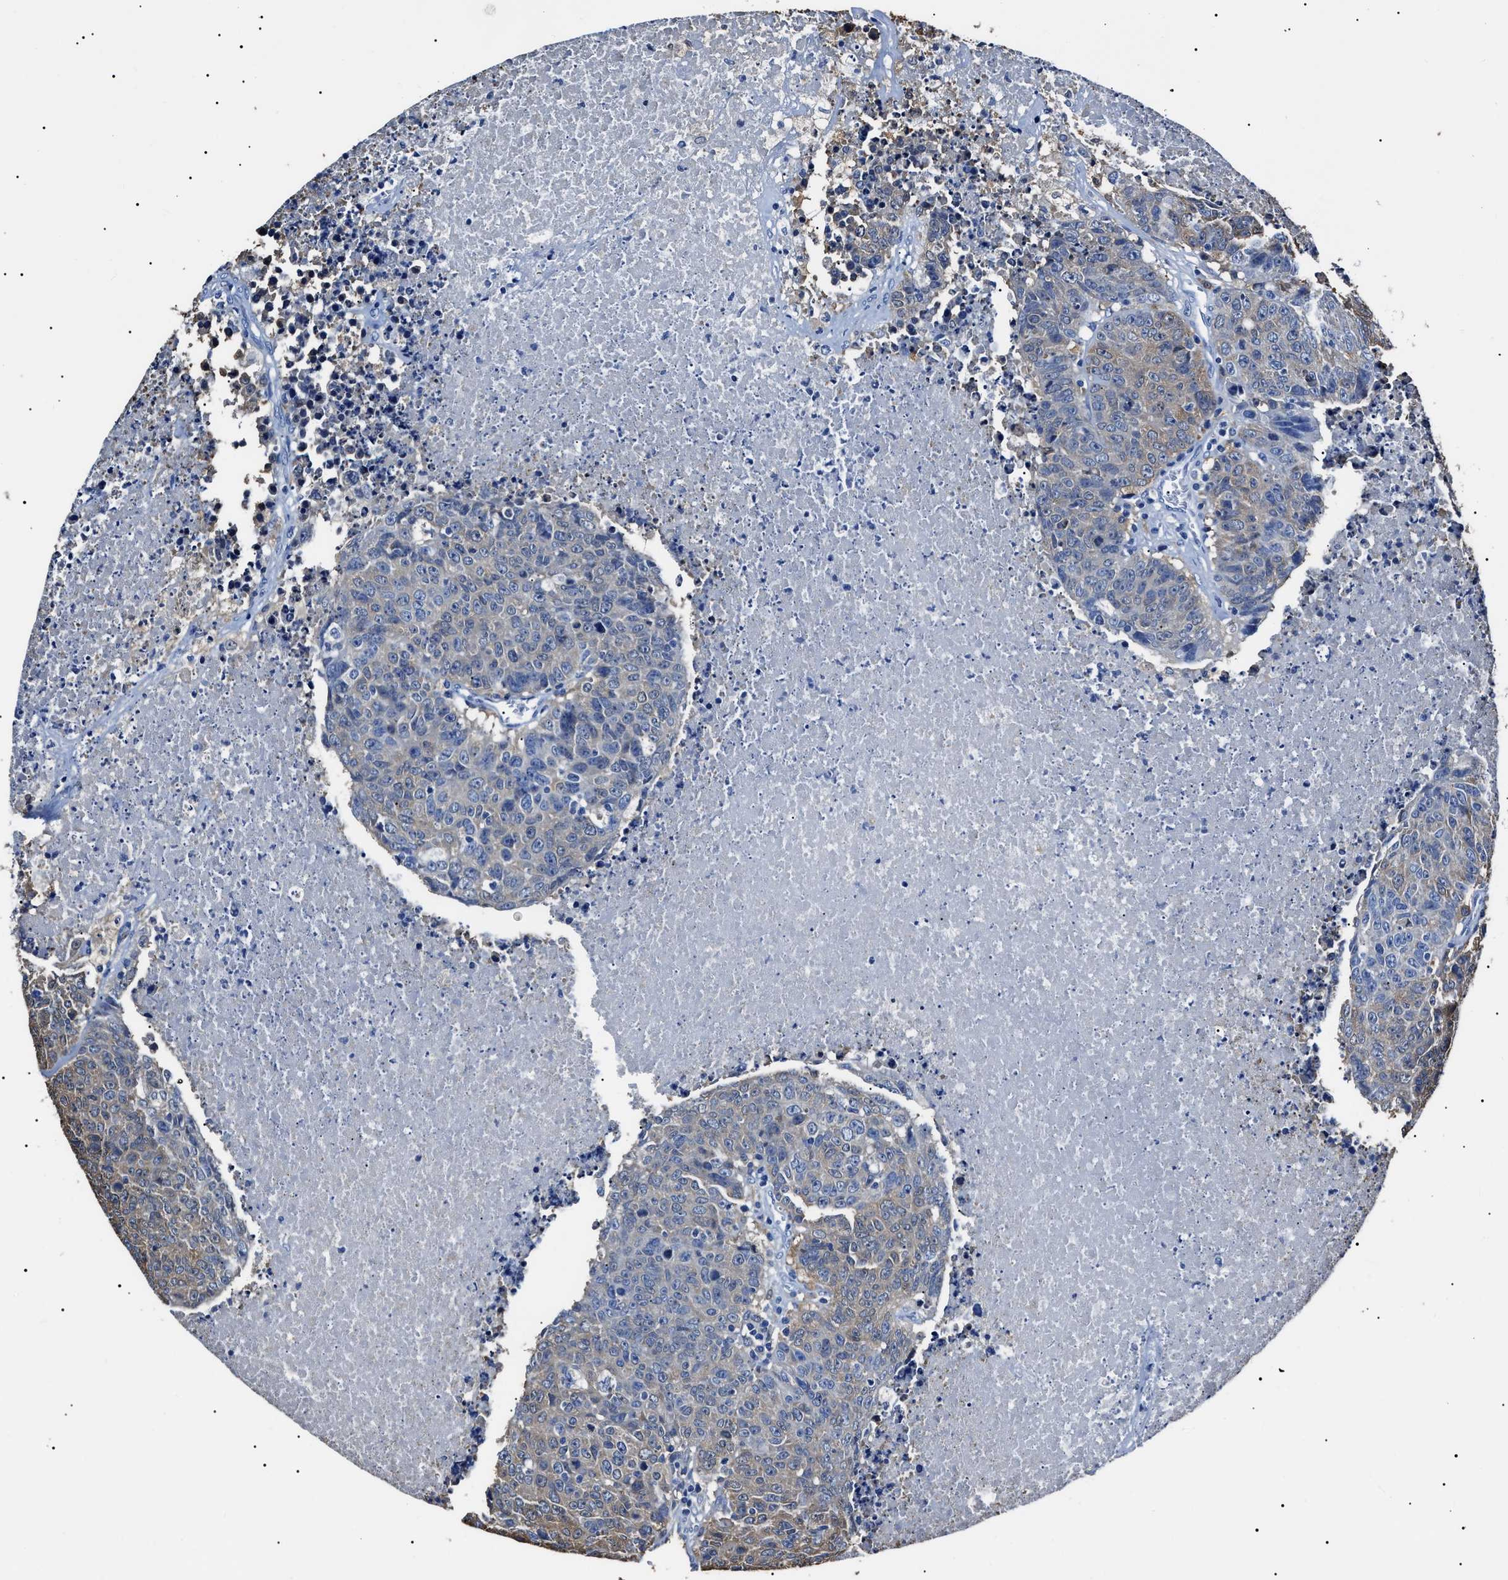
{"staining": {"intensity": "weak", "quantity": "<25%", "location": "cytoplasmic/membranous"}, "tissue": "colorectal cancer", "cell_type": "Tumor cells", "image_type": "cancer", "snomed": [{"axis": "morphology", "description": "Adenocarcinoma, NOS"}, {"axis": "topography", "description": "Colon"}], "caption": "The image reveals no staining of tumor cells in colorectal adenocarcinoma.", "gene": "ALDH1A1", "patient": {"sex": "female", "age": 53}}